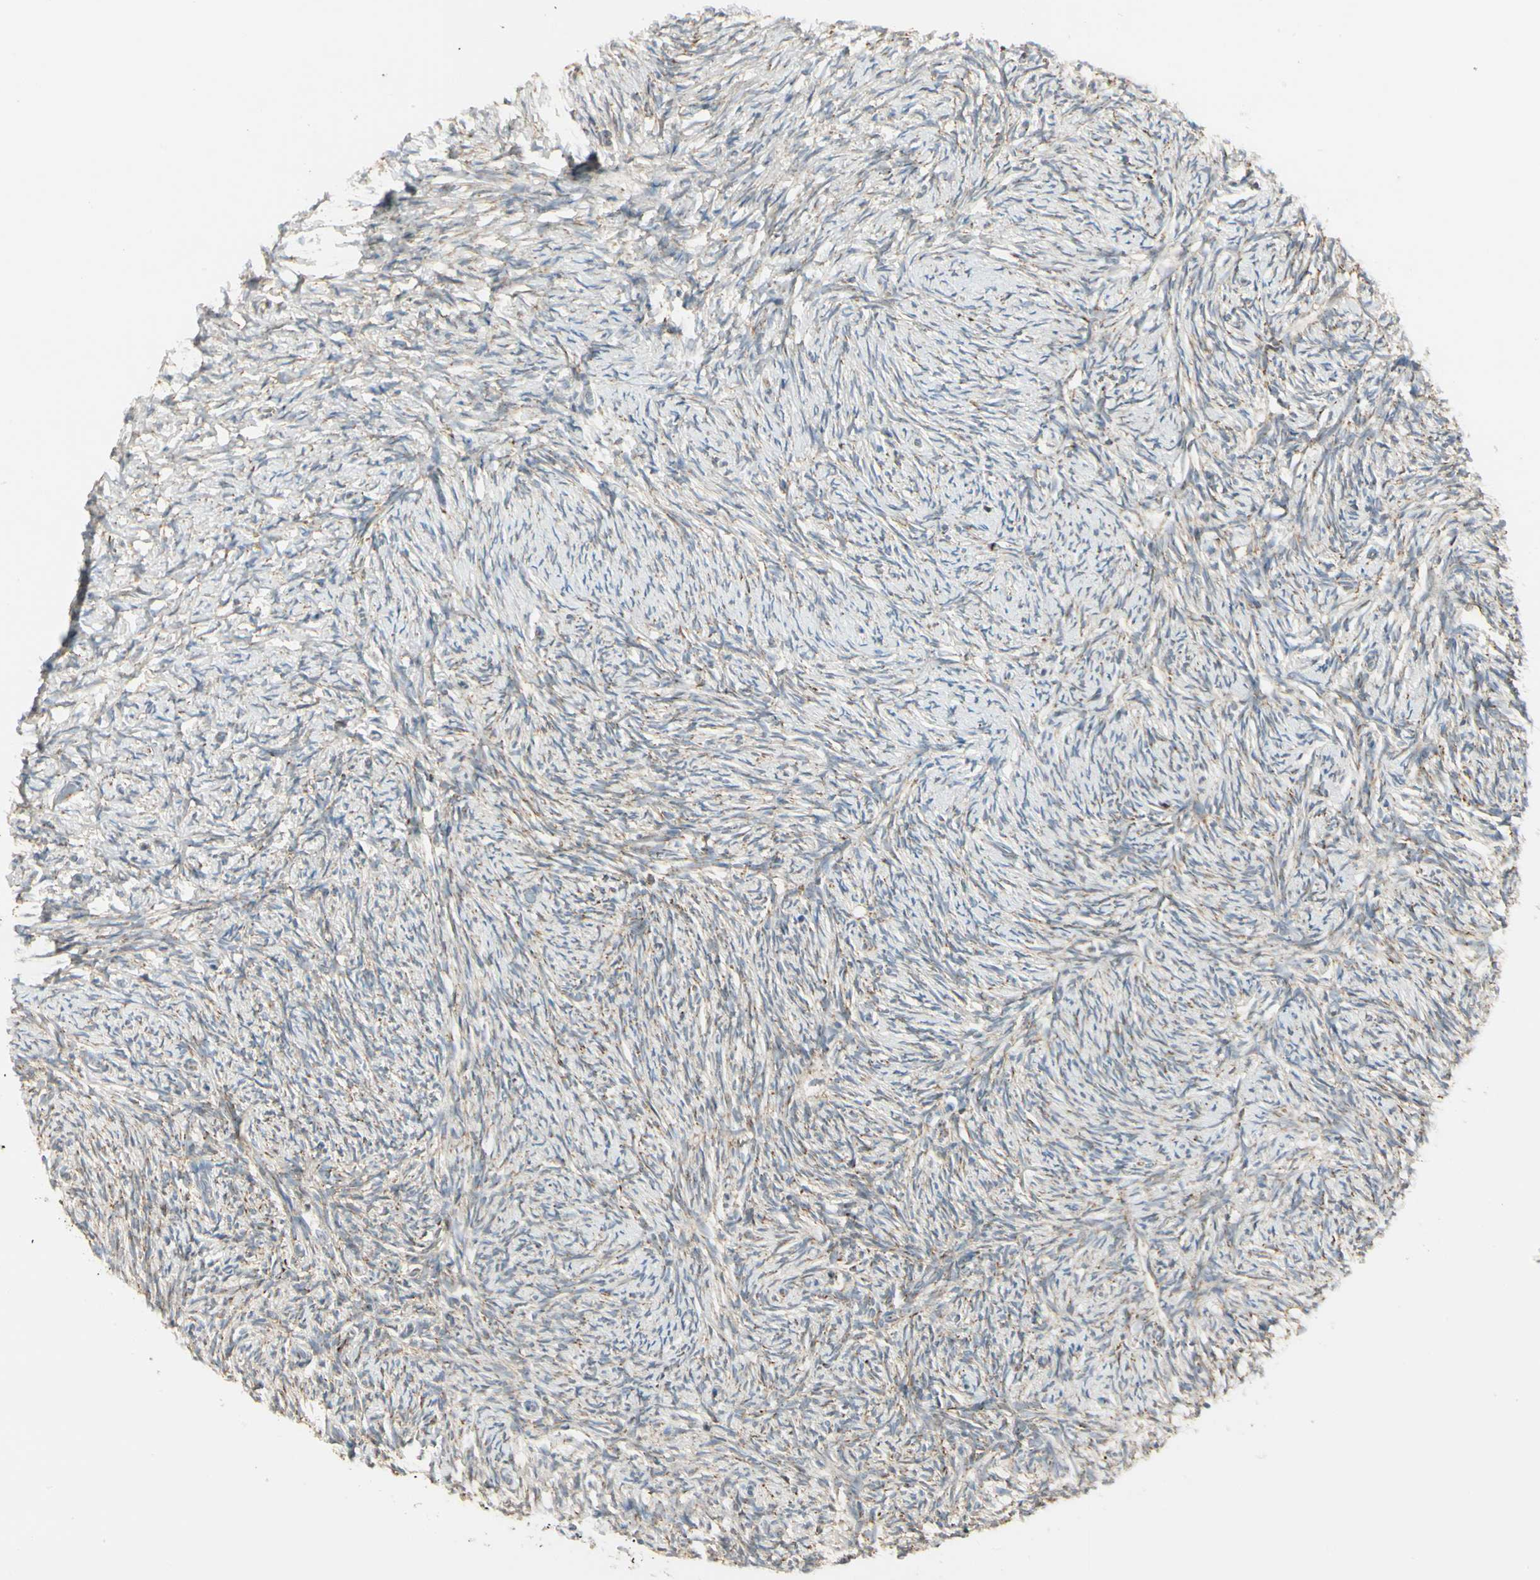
{"staining": {"intensity": "weak", "quantity": "25%-75%", "location": "cytoplasmic/membranous"}, "tissue": "ovary", "cell_type": "Follicle cells", "image_type": "normal", "snomed": [{"axis": "morphology", "description": "Normal tissue, NOS"}, {"axis": "topography", "description": "Ovary"}], "caption": "Ovary stained with DAB (3,3'-diaminobenzidine) immunohistochemistry shows low levels of weak cytoplasmic/membranous expression in approximately 25%-75% of follicle cells.", "gene": "ANKS6", "patient": {"sex": "female", "age": 60}}